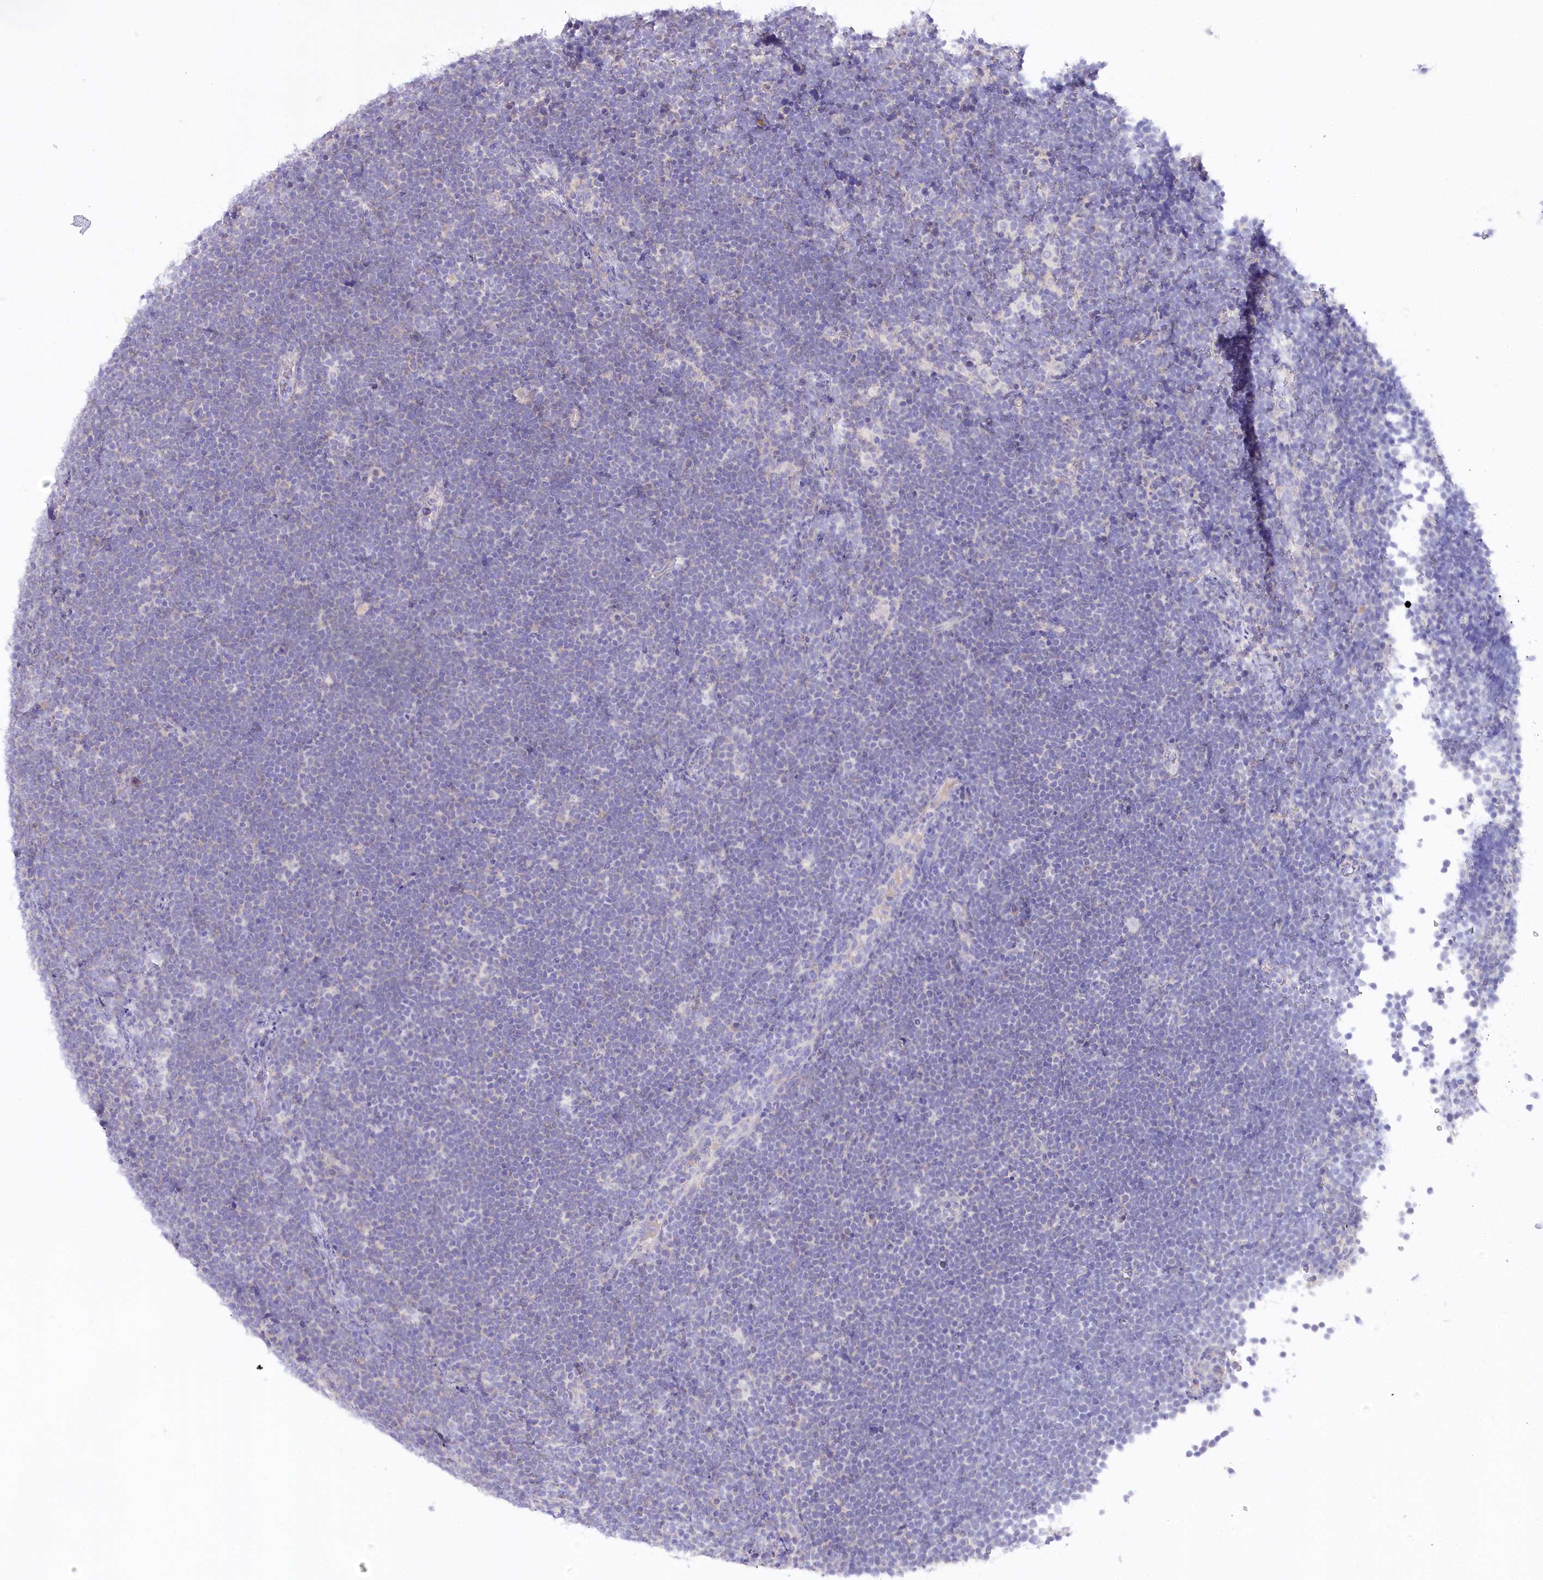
{"staining": {"intensity": "negative", "quantity": "none", "location": "none"}, "tissue": "lymphoma", "cell_type": "Tumor cells", "image_type": "cancer", "snomed": [{"axis": "morphology", "description": "Malignant lymphoma, non-Hodgkin's type, High grade"}, {"axis": "topography", "description": "Lymph node"}], "caption": "Immunohistochemistry (IHC) micrograph of neoplastic tissue: lymphoma stained with DAB demonstrates no significant protein positivity in tumor cells.", "gene": "MYOZ1", "patient": {"sex": "male", "age": 13}}